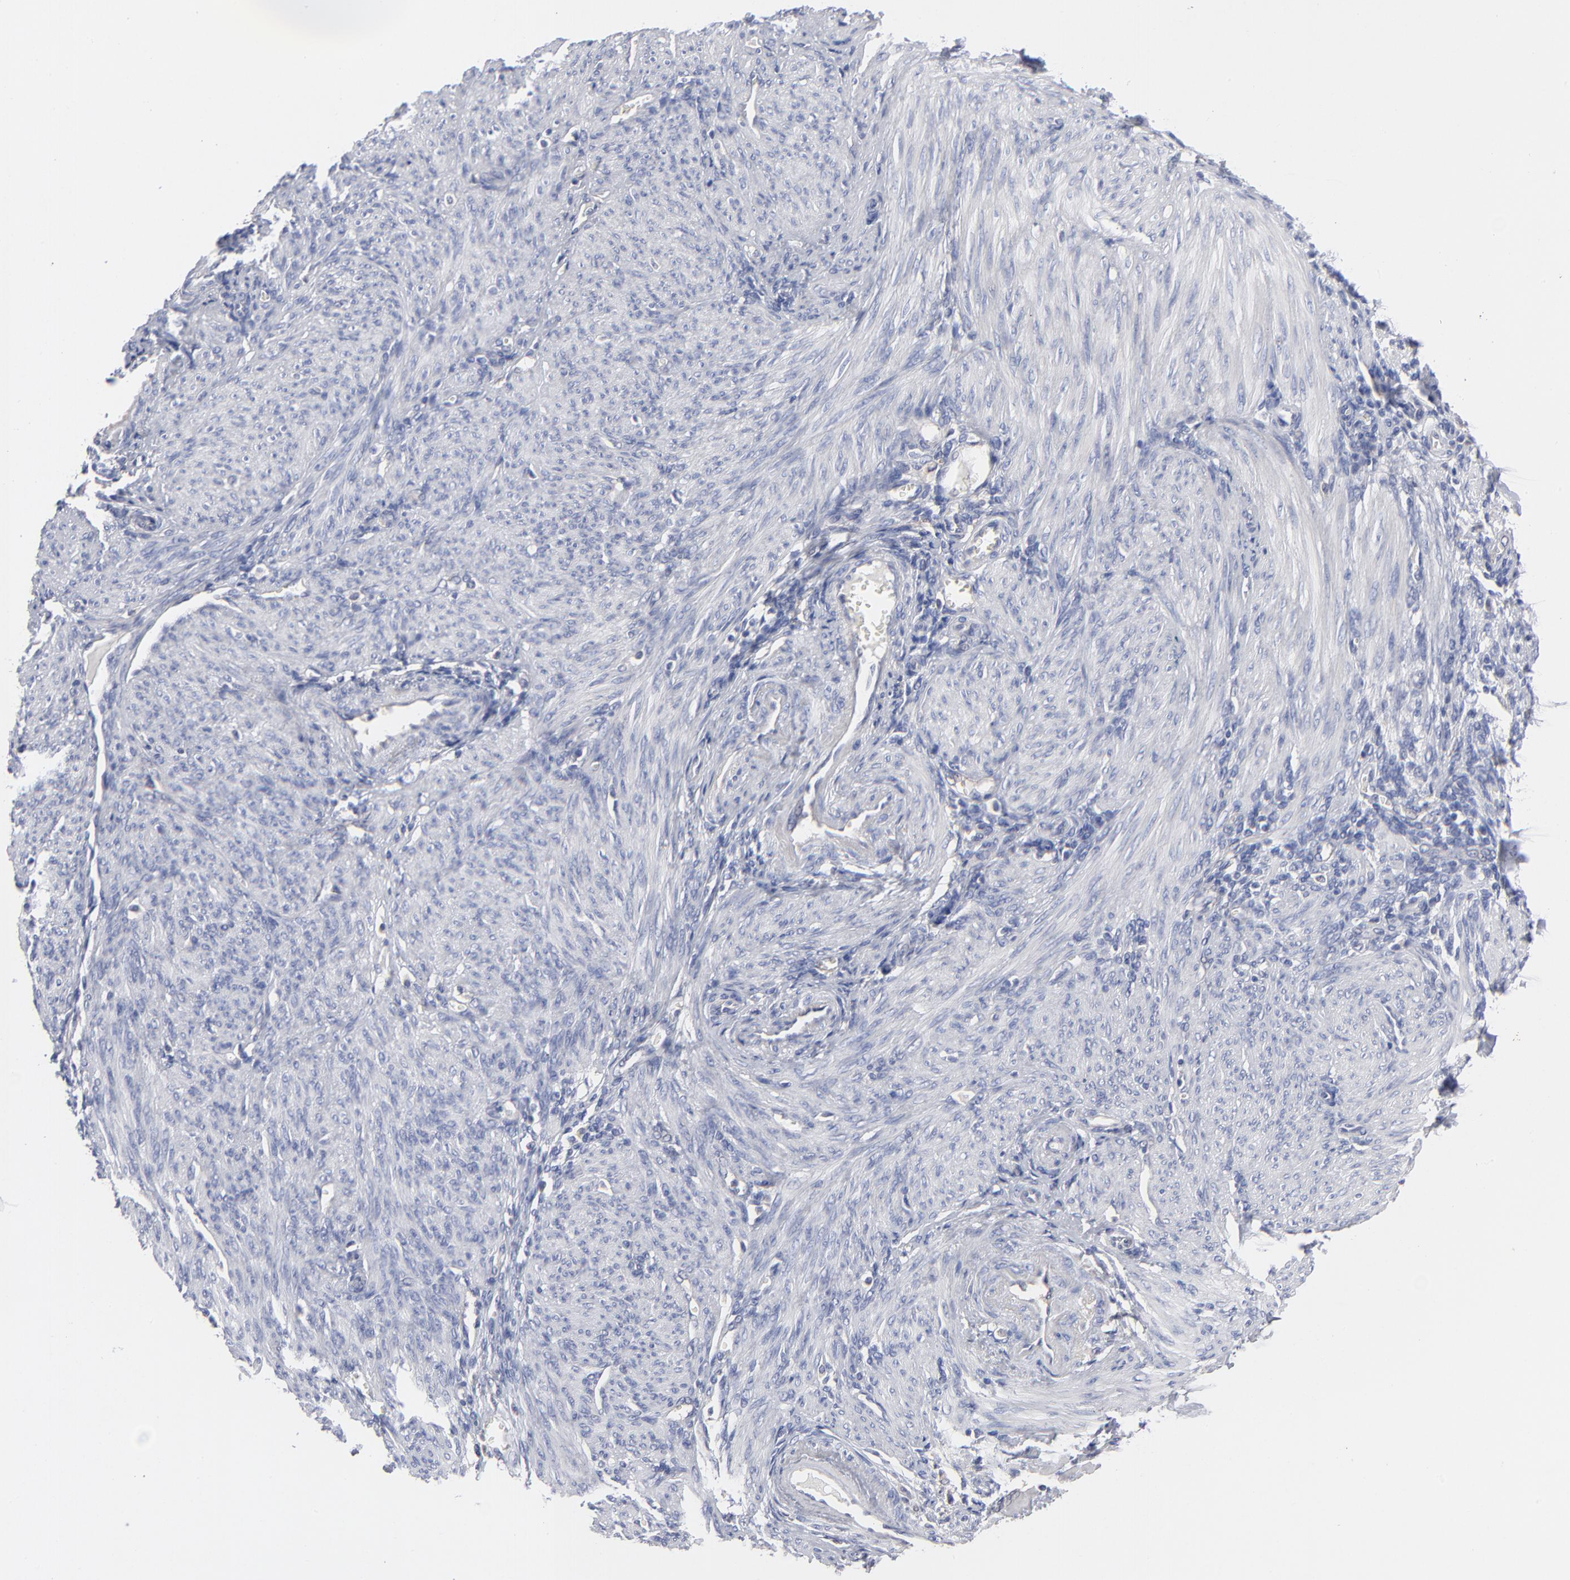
{"staining": {"intensity": "negative", "quantity": "none", "location": "none"}, "tissue": "endometrium", "cell_type": "Cells in endometrial stroma", "image_type": "normal", "snomed": [{"axis": "morphology", "description": "Normal tissue, NOS"}, {"axis": "topography", "description": "Endometrium"}], "caption": "An image of endometrium stained for a protein reveals no brown staining in cells in endometrial stroma.", "gene": "ARRB1", "patient": {"sex": "female", "age": 72}}